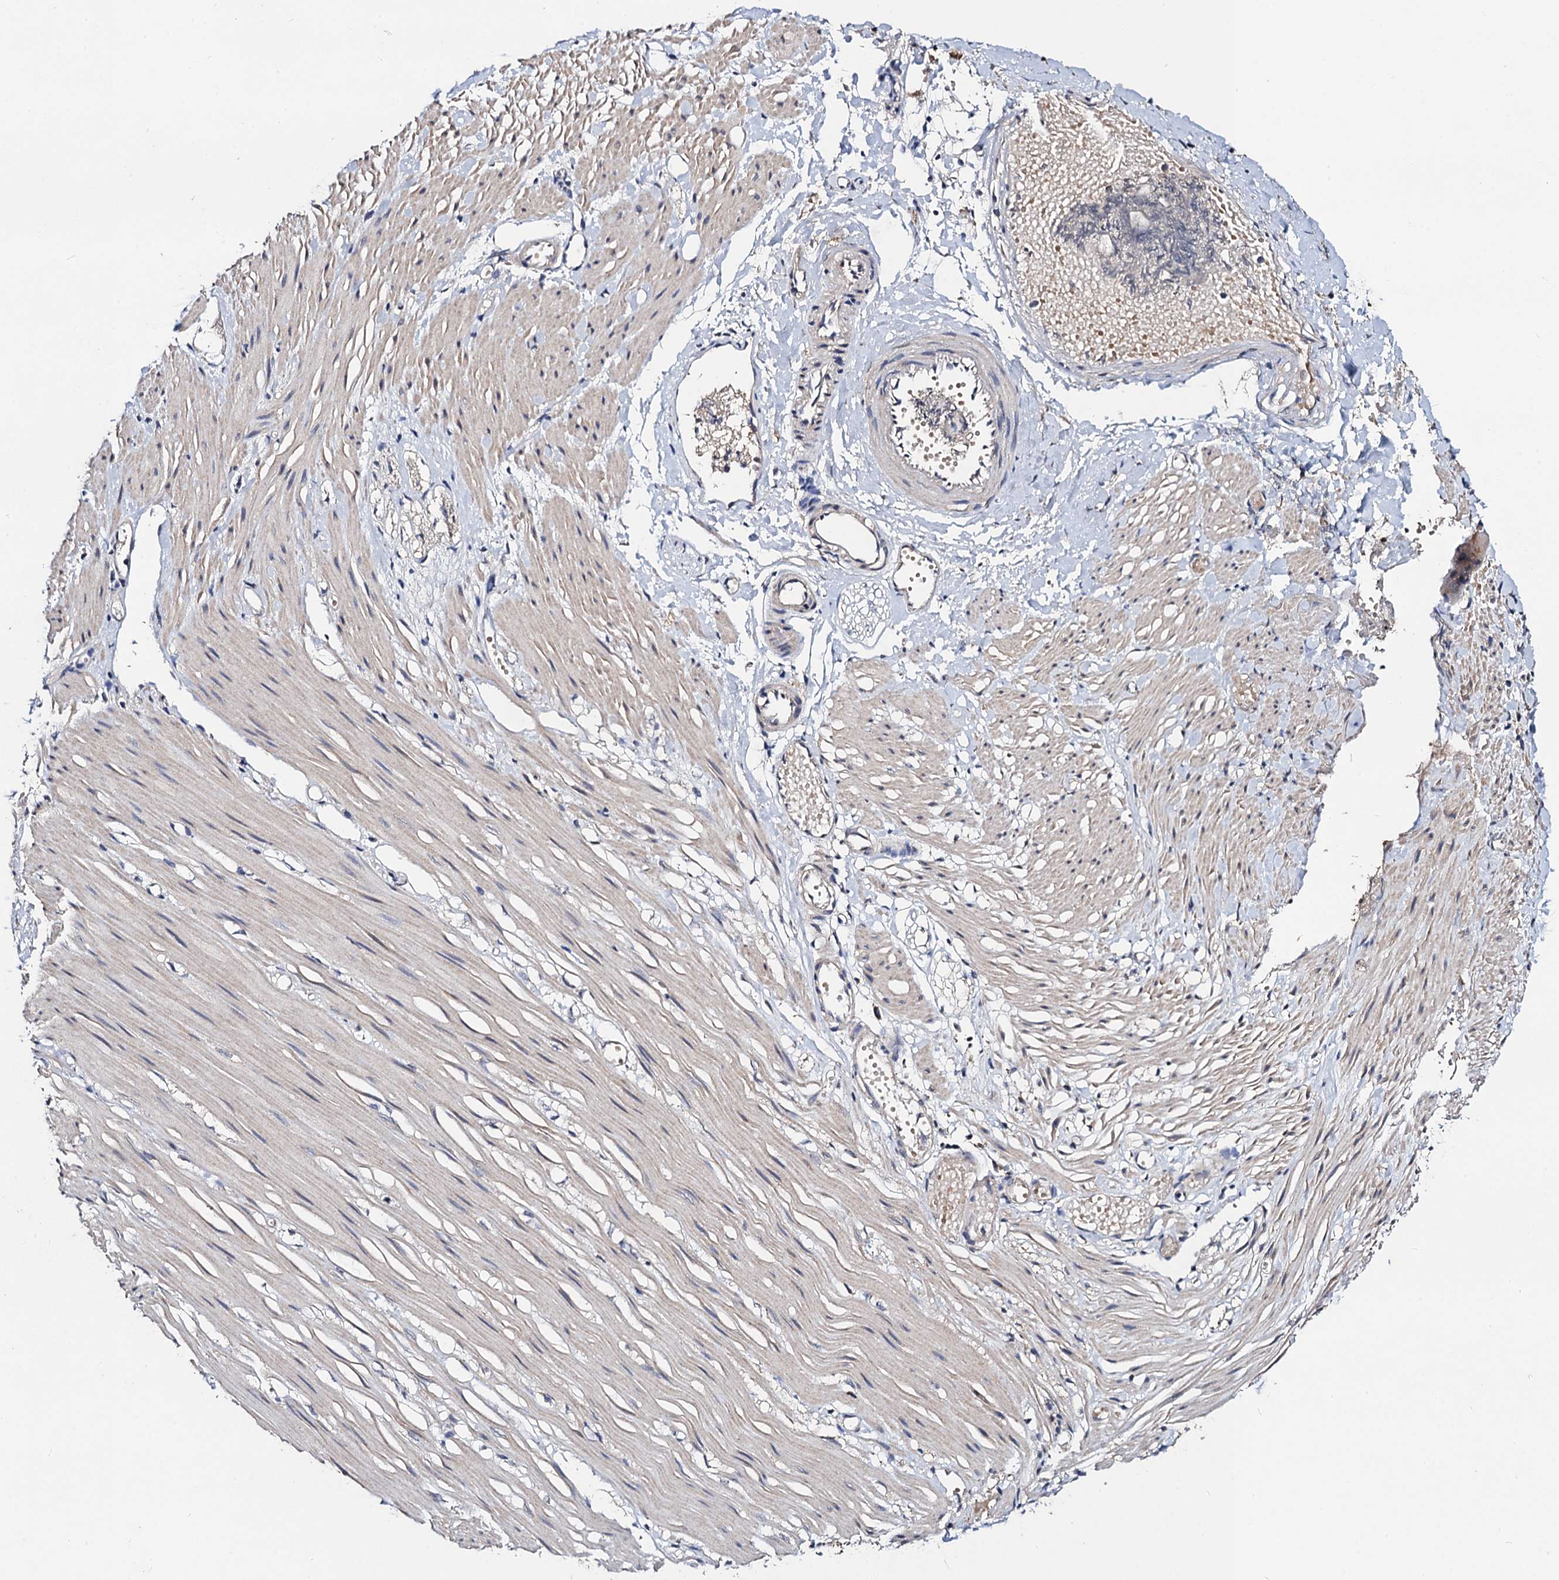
{"staining": {"intensity": "negative", "quantity": "none", "location": "none"}, "tissue": "adipose tissue", "cell_type": "Adipocytes", "image_type": "normal", "snomed": [{"axis": "morphology", "description": "Normal tissue, NOS"}, {"axis": "morphology", "description": "Adenocarcinoma, NOS"}, {"axis": "topography", "description": "Colon"}, {"axis": "topography", "description": "Peripheral nerve tissue"}], "caption": "Immunohistochemistry (IHC) image of unremarkable human adipose tissue stained for a protein (brown), which displays no staining in adipocytes.", "gene": "VPS37D", "patient": {"sex": "male", "age": 14}}